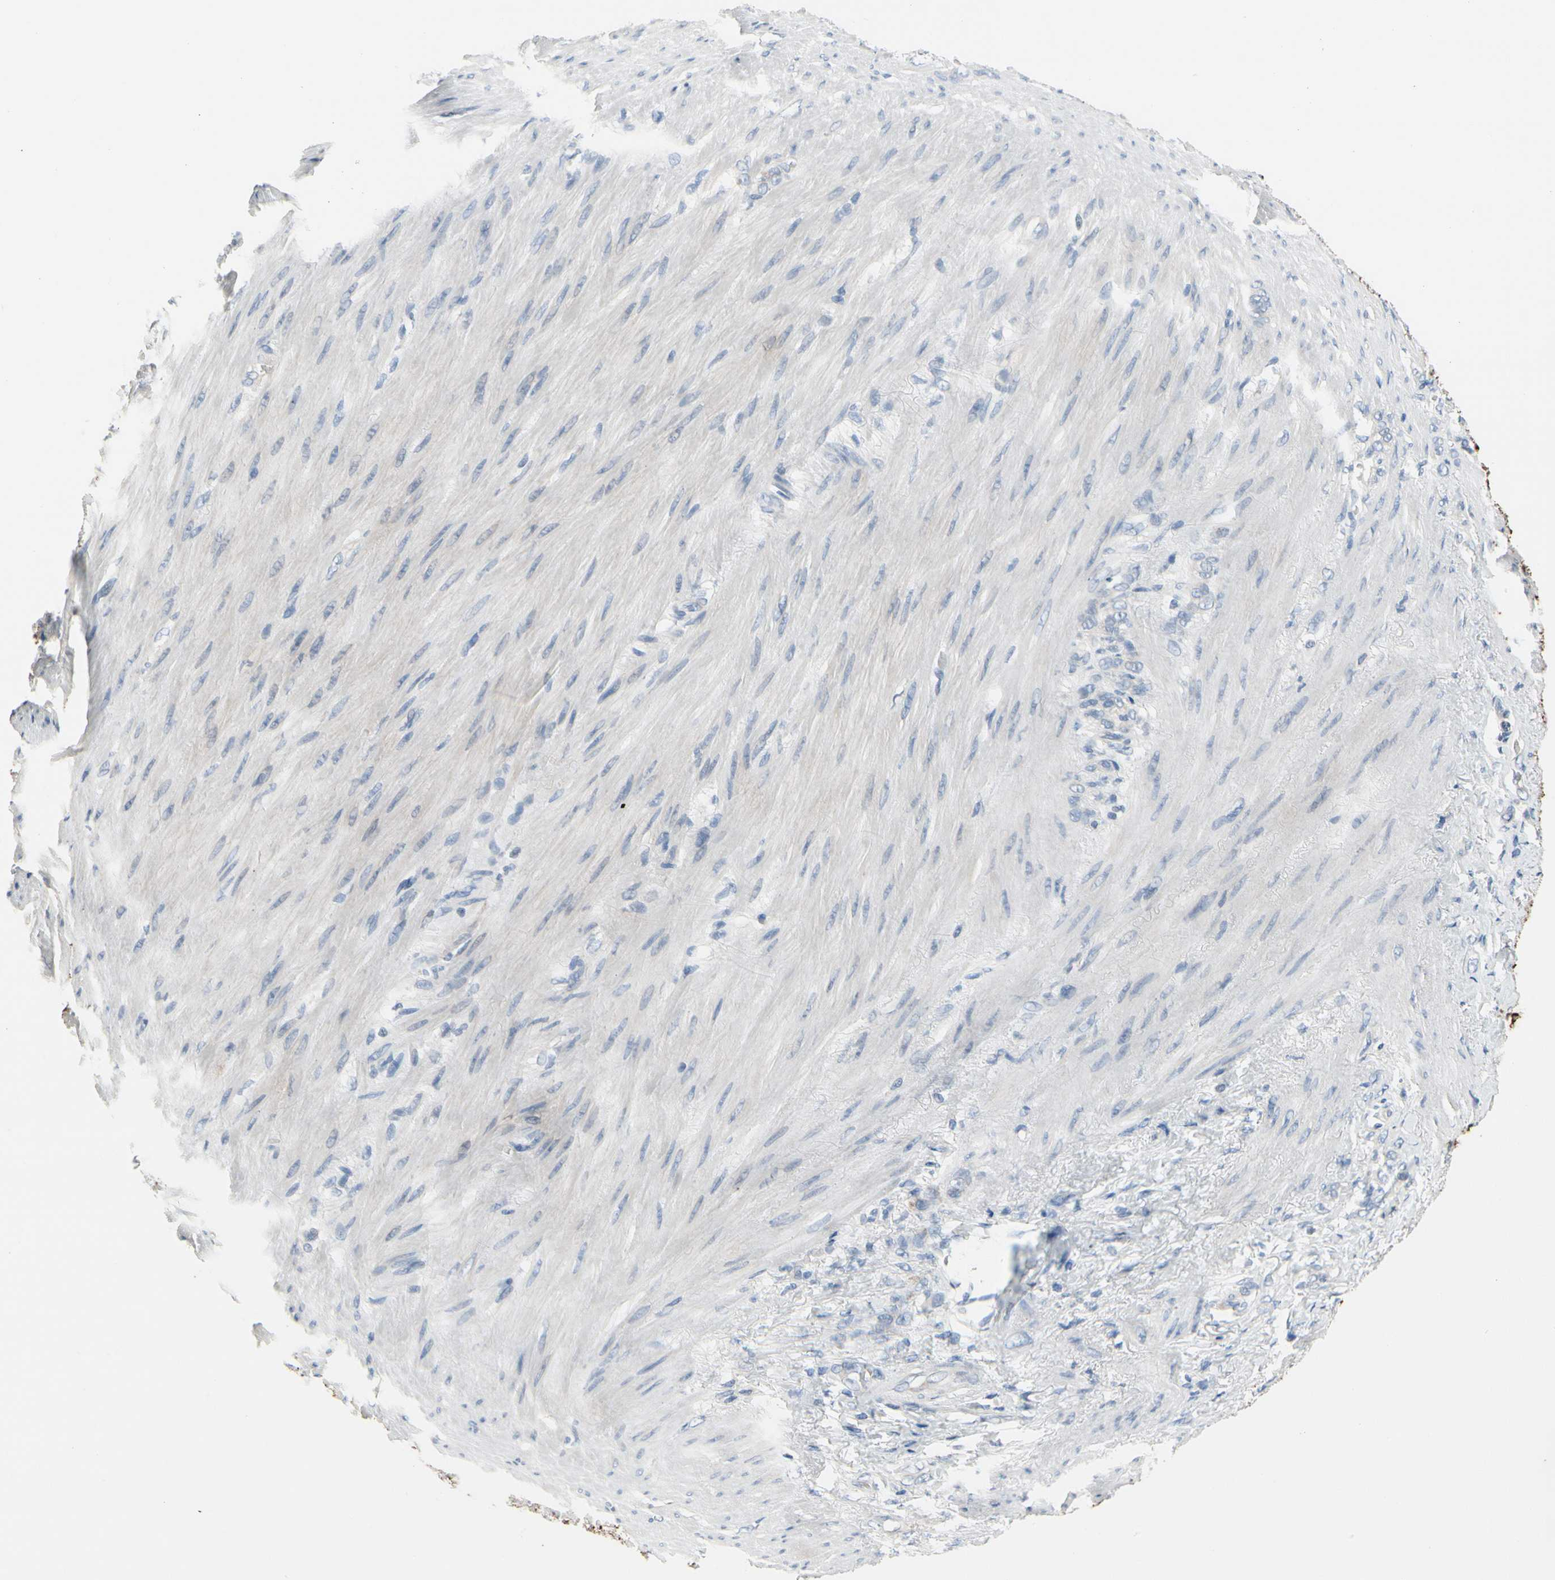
{"staining": {"intensity": "negative", "quantity": "none", "location": "none"}, "tissue": "stomach cancer", "cell_type": "Tumor cells", "image_type": "cancer", "snomed": [{"axis": "morphology", "description": "Adenocarcinoma, NOS"}, {"axis": "topography", "description": "Stomach"}], "caption": "Immunohistochemistry (IHC) of stomach cancer (adenocarcinoma) demonstrates no positivity in tumor cells.", "gene": "MUC5B", "patient": {"sex": "male", "age": 82}}